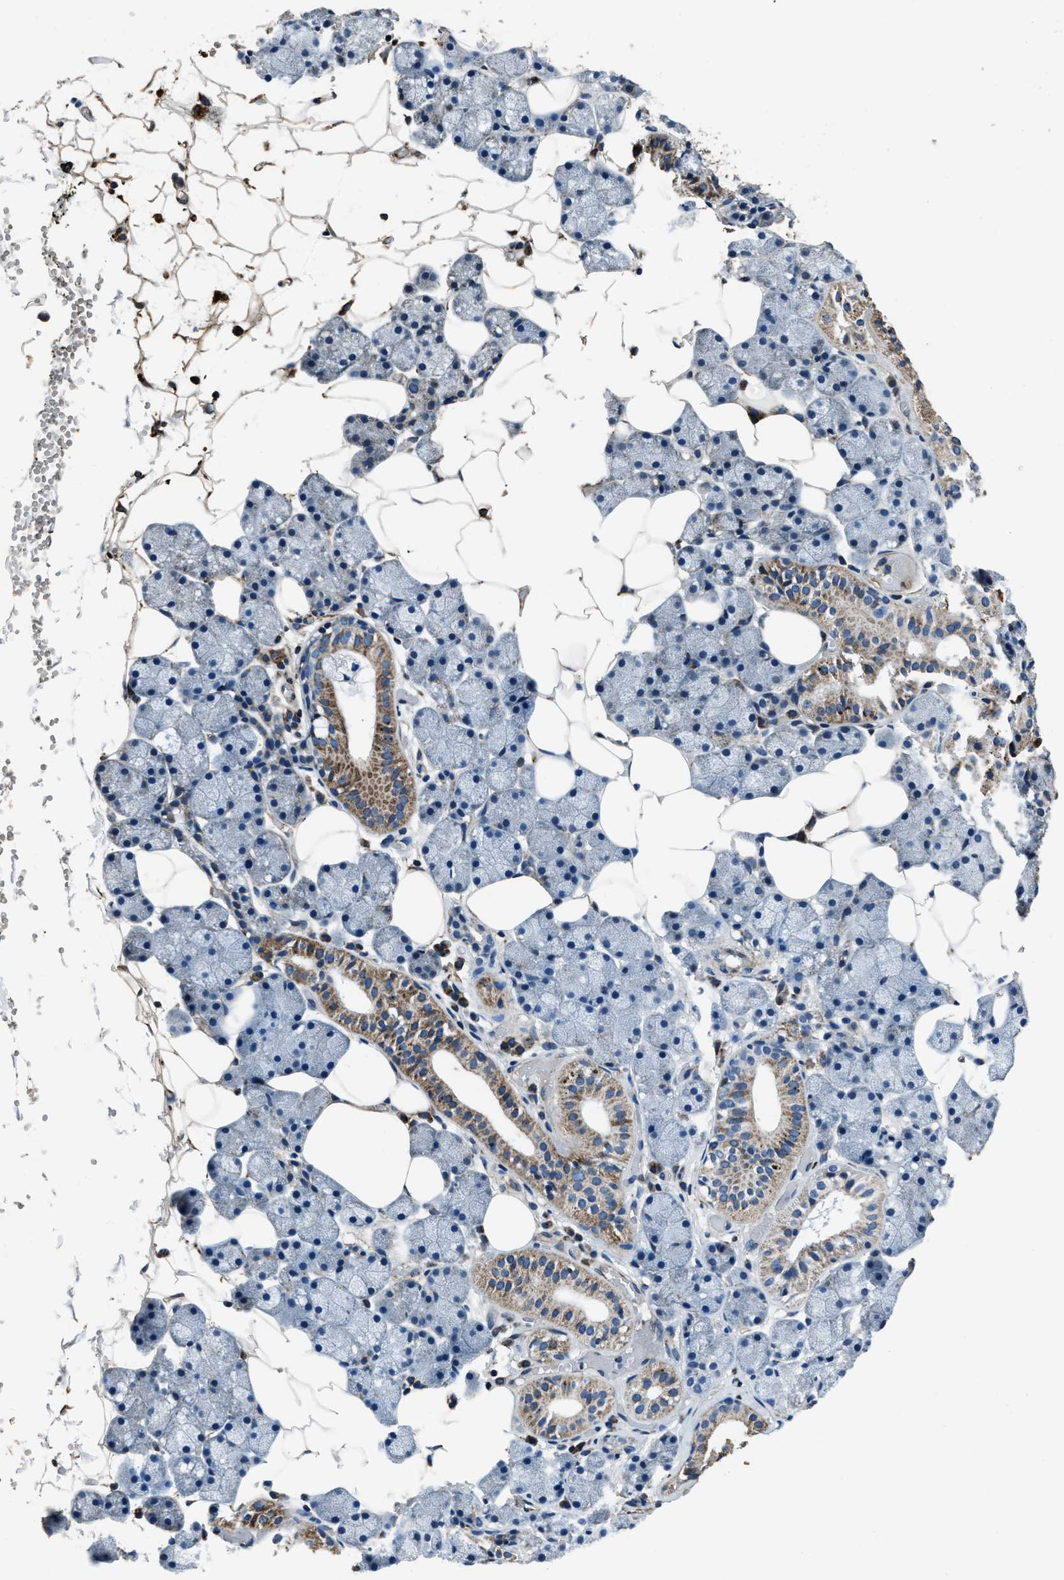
{"staining": {"intensity": "moderate", "quantity": "<25%", "location": "cytoplasmic/membranous"}, "tissue": "salivary gland", "cell_type": "Glandular cells", "image_type": "normal", "snomed": [{"axis": "morphology", "description": "Normal tissue, NOS"}, {"axis": "topography", "description": "Salivary gland"}], "caption": "Salivary gland stained with a brown dye reveals moderate cytoplasmic/membranous positive staining in approximately <25% of glandular cells.", "gene": "OGDH", "patient": {"sex": "female", "age": 33}}